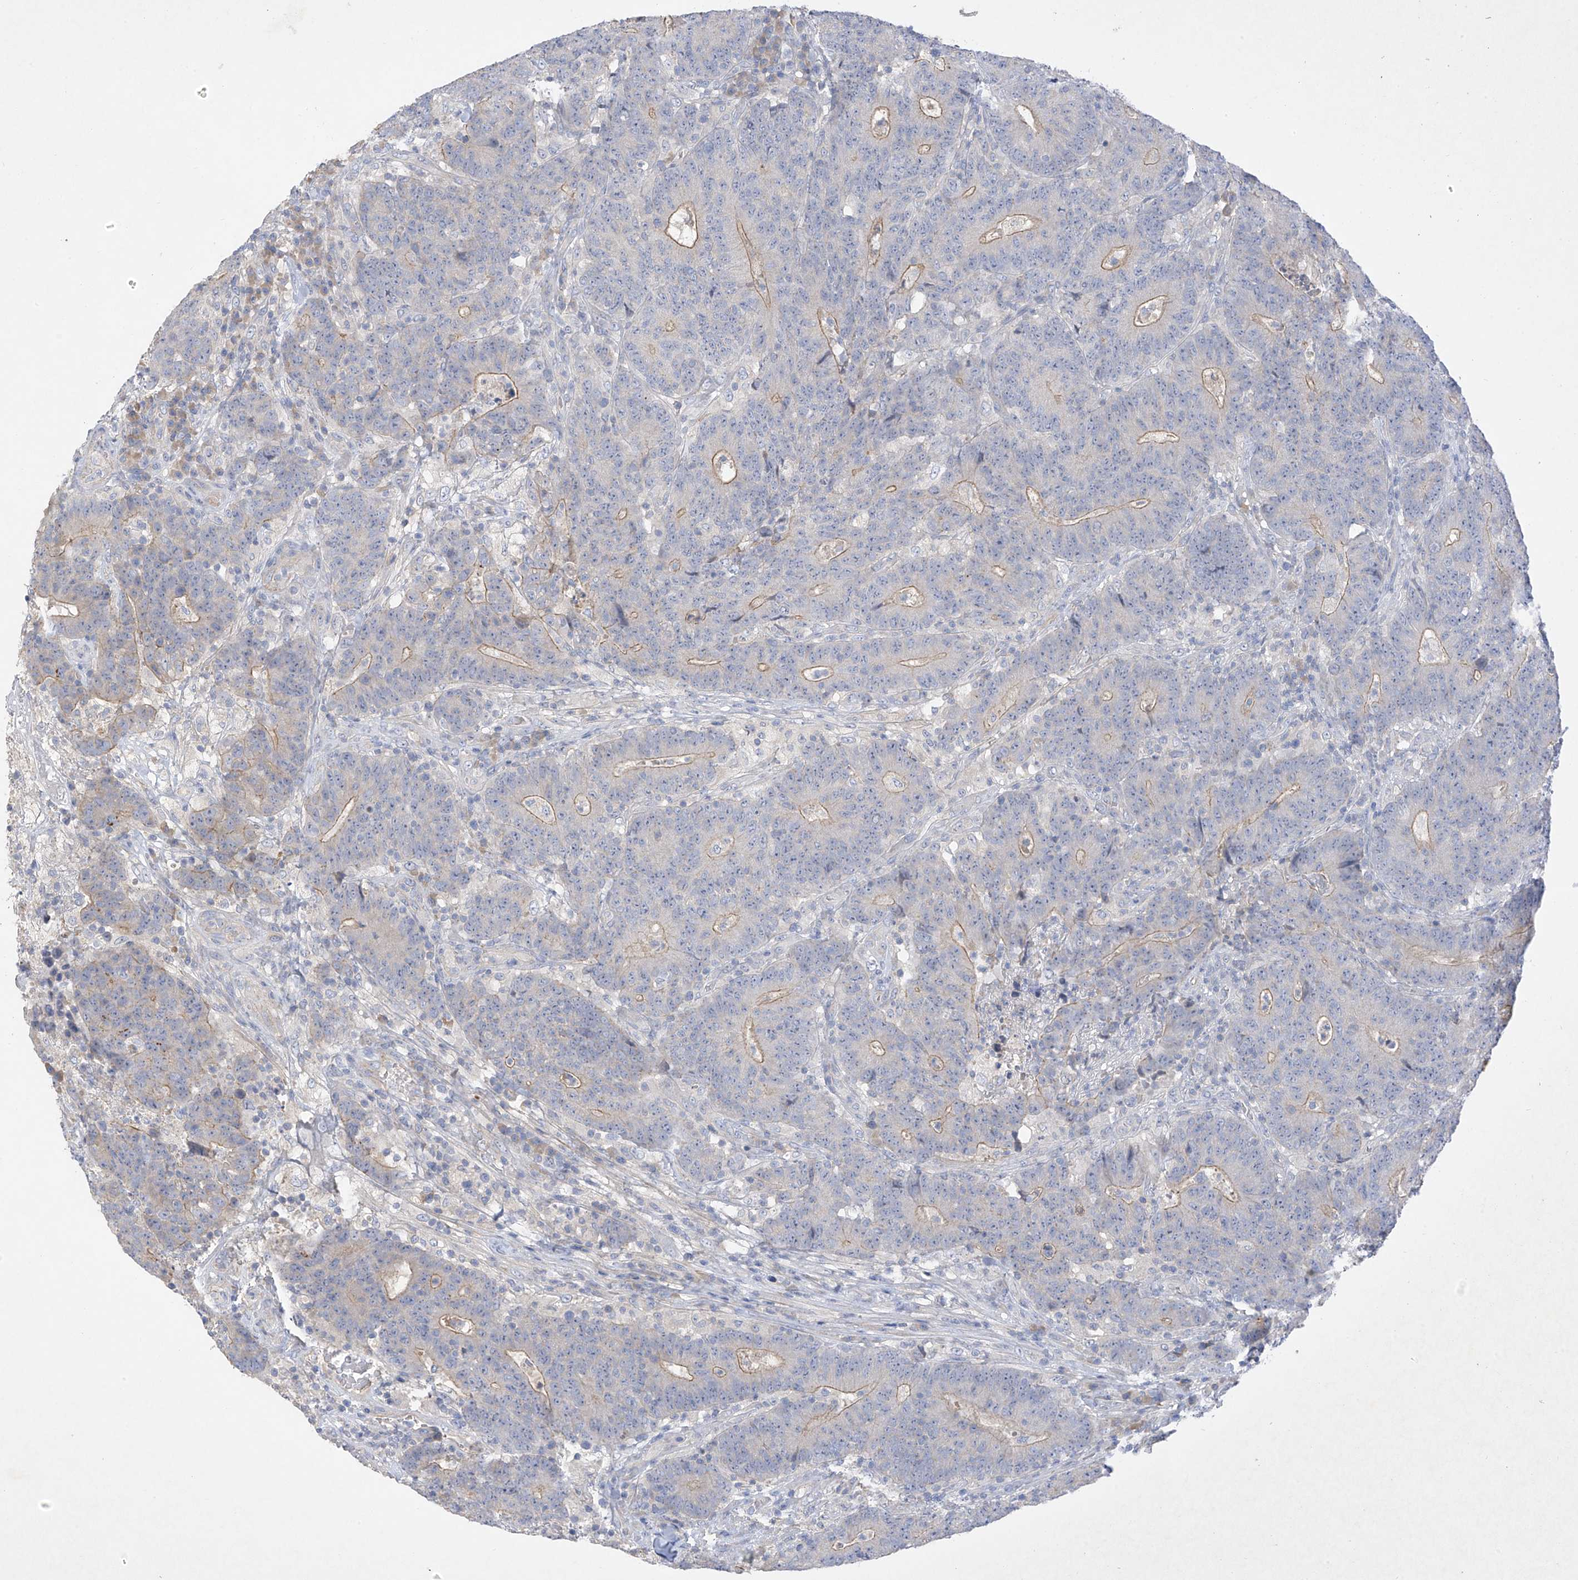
{"staining": {"intensity": "weak", "quantity": "25%-75%", "location": "cytoplasmic/membranous"}, "tissue": "colorectal cancer", "cell_type": "Tumor cells", "image_type": "cancer", "snomed": [{"axis": "morphology", "description": "Normal tissue, NOS"}, {"axis": "morphology", "description": "Adenocarcinoma, NOS"}, {"axis": "topography", "description": "Colon"}], "caption": "An immunohistochemistry micrograph of tumor tissue is shown. Protein staining in brown labels weak cytoplasmic/membranous positivity in colorectal cancer within tumor cells.", "gene": "PRSS12", "patient": {"sex": "female", "age": 75}}